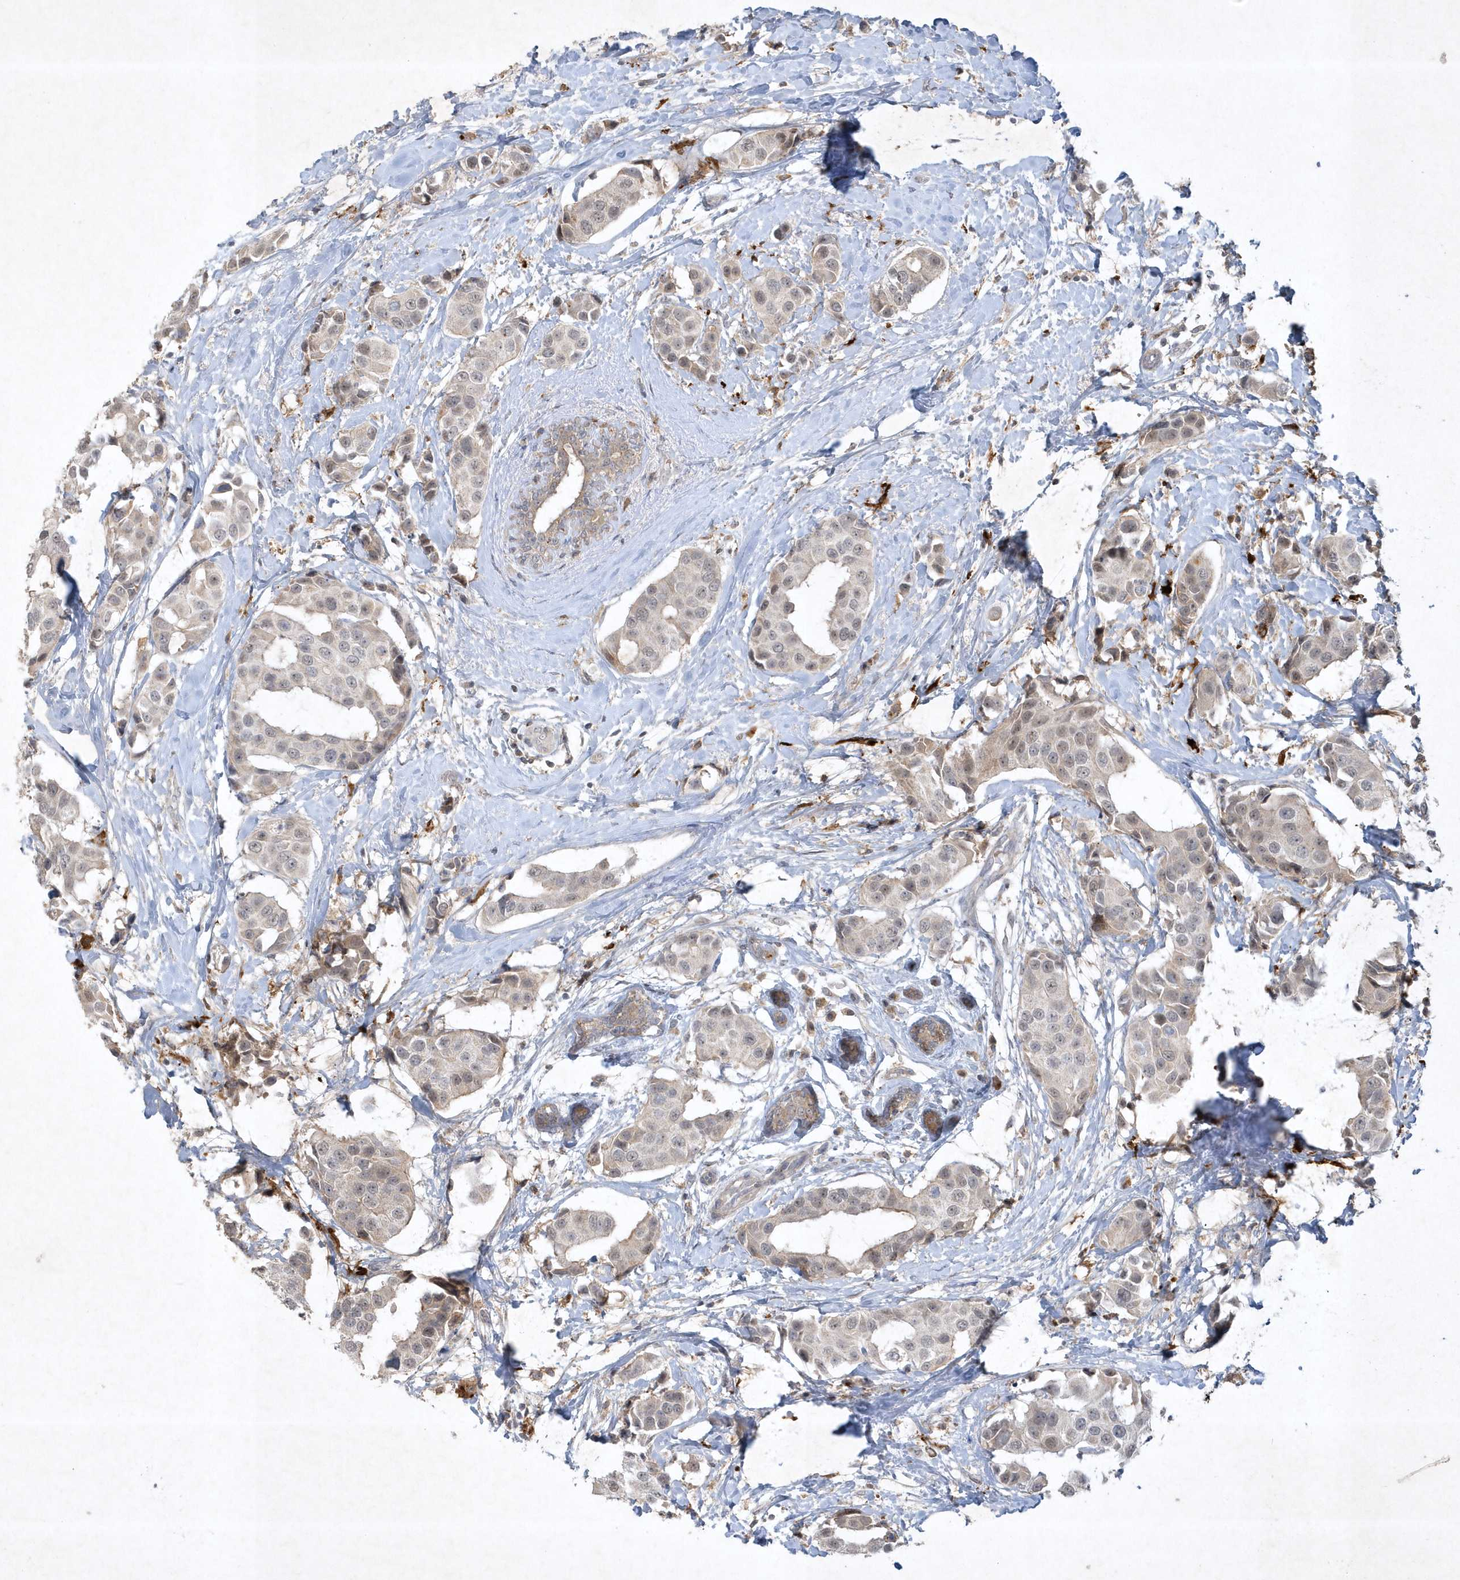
{"staining": {"intensity": "weak", "quantity": "<25%", "location": "nuclear"}, "tissue": "breast cancer", "cell_type": "Tumor cells", "image_type": "cancer", "snomed": [{"axis": "morphology", "description": "Normal tissue, NOS"}, {"axis": "morphology", "description": "Duct carcinoma"}, {"axis": "topography", "description": "Breast"}], "caption": "DAB (3,3'-diaminobenzidine) immunohistochemical staining of human invasive ductal carcinoma (breast) exhibits no significant expression in tumor cells. Brightfield microscopy of IHC stained with DAB (3,3'-diaminobenzidine) (brown) and hematoxylin (blue), captured at high magnification.", "gene": "THG1L", "patient": {"sex": "female", "age": 39}}